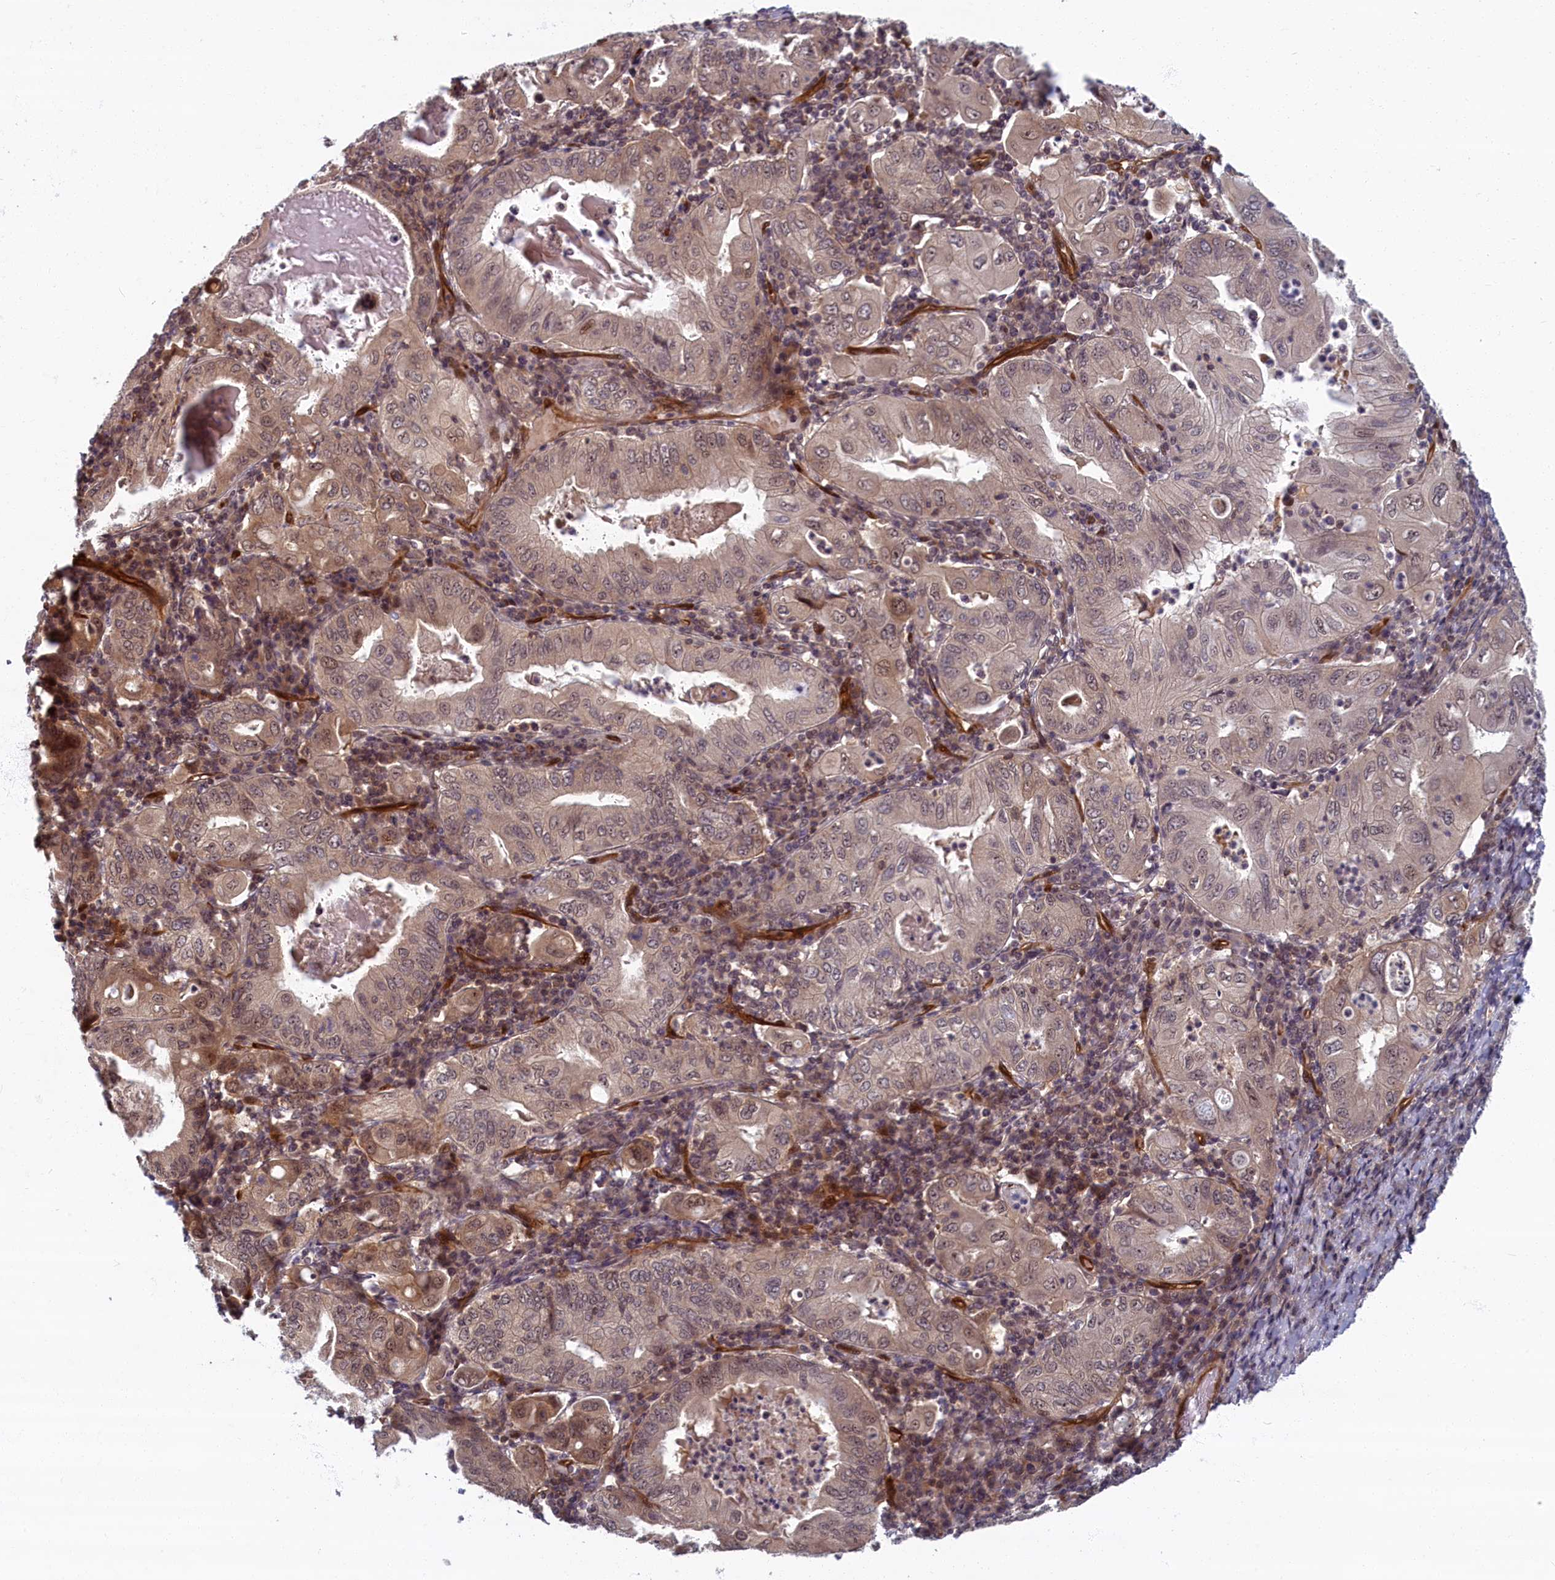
{"staining": {"intensity": "moderate", "quantity": "25%-75%", "location": "cytoplasmic/membranous,nuclear"}, "tissue": "stomach cancer", "cell_type": "Tumor cells", "image_type": "cancer", "snomed": [{"axis": "morphology", "description": "Normal tissue, NOS"}, {"axis": "morphology", "description": "Adenocarcinoma, NOS"}, {"axis": "topography", "description": "Esophagus"}, {"axis": "topography", "description": "Stomach, upper"}, {"axis": "topography", "description": "Peripheral nerve tissue"}], "caption": "This is a micrograph of IHC staining of adenocarcinoma (stomach), which shows moderate positivity in the cytoplasmic/membranous and nuclear of tumor cells.", "gene": "SNRK", "patient": {"sex": "male", "age": 62}}